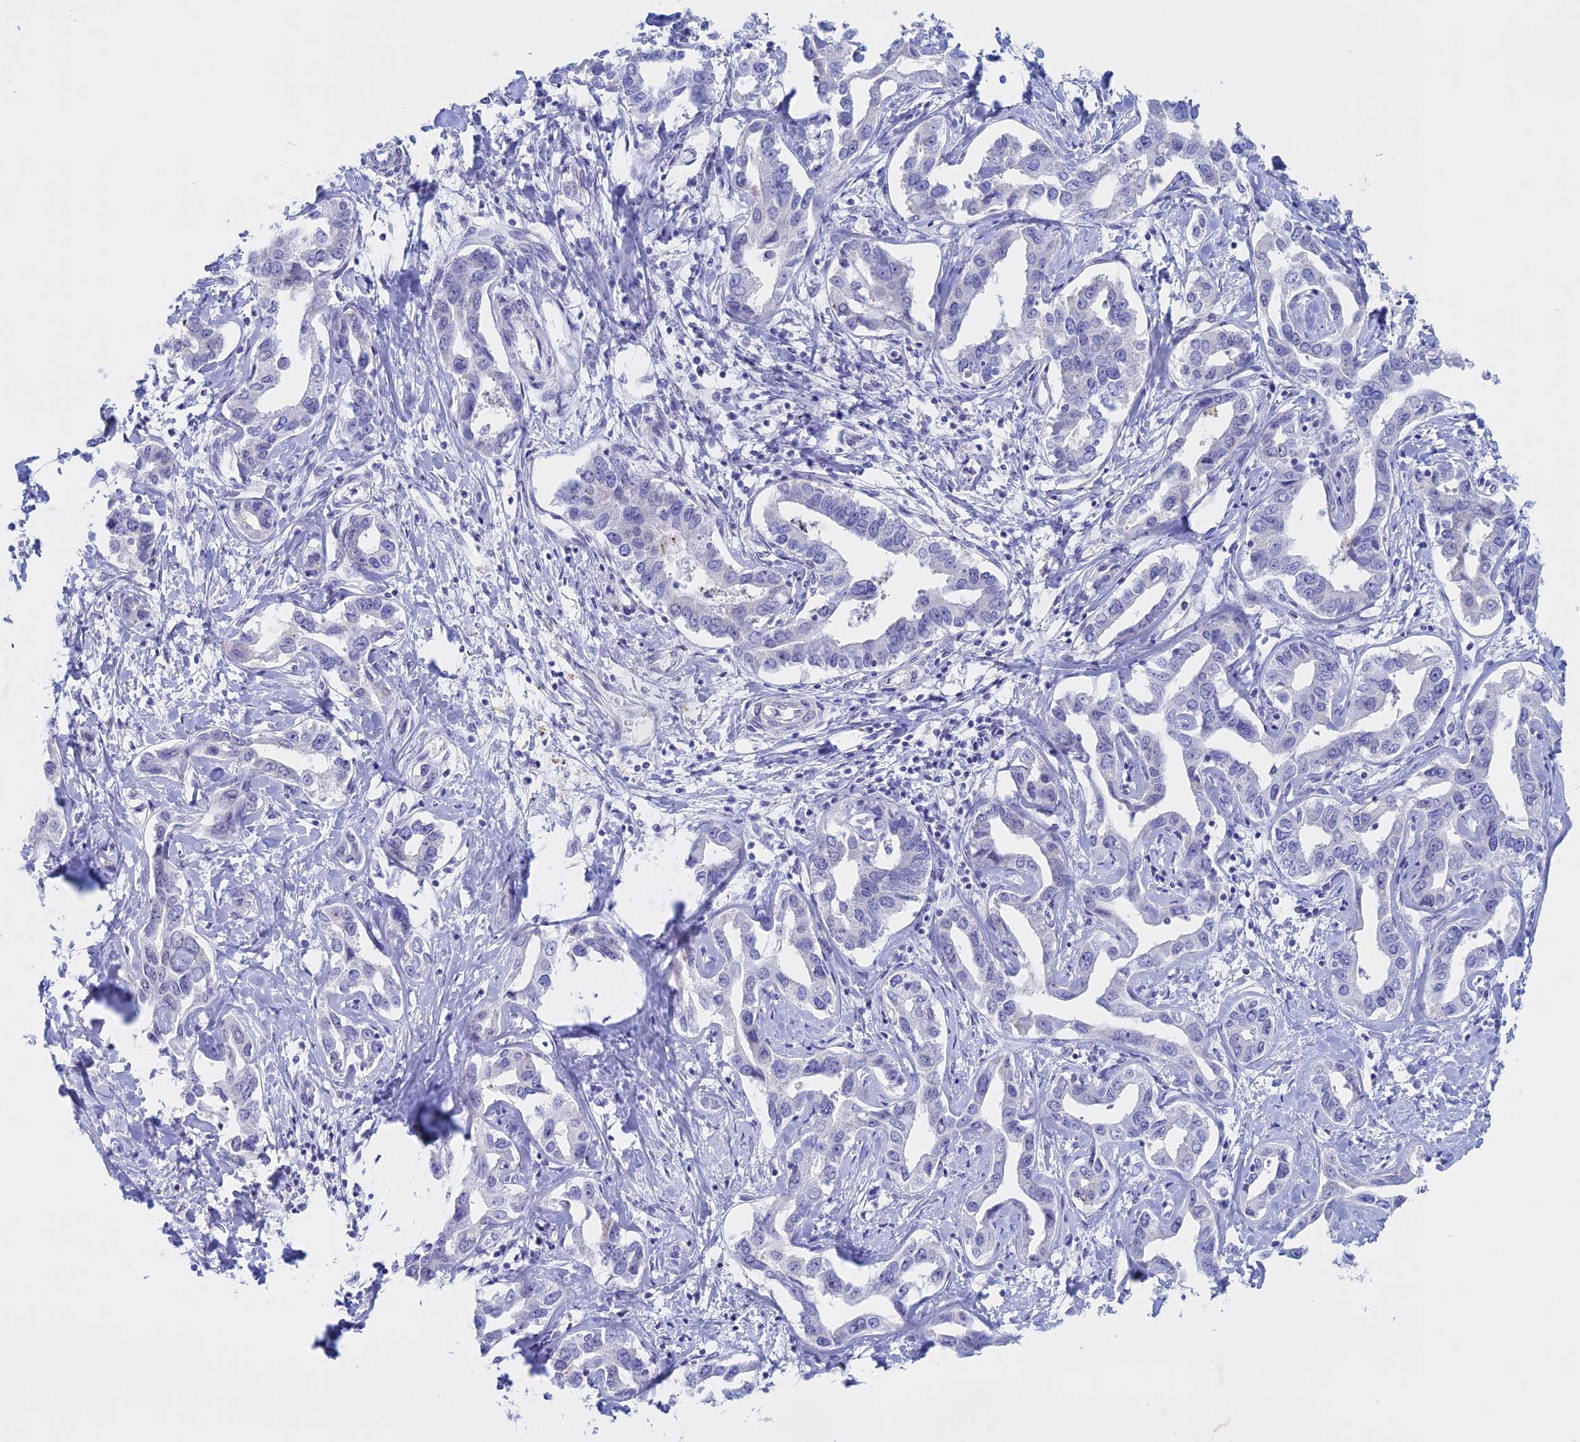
{"staining": {"intensity": "negative", "quantity": "none", "location": "none"}, "tissue": "liver cancer", "cell_type": "Tumor cells", "image_type": "cancer", "snomed": [{"axis": "morphology", "description": "Cholangiocarcinoma"}, {"axis": "topography", "description": "Liver"}], "caption": "Cholangiocarcinoma (liver) stained for a protein using immunohistochemistry (IHC) demonstrates no expression tumor cells.", "gene": "LHFPL2", "patient": {"sex": "male", "age": 59}}